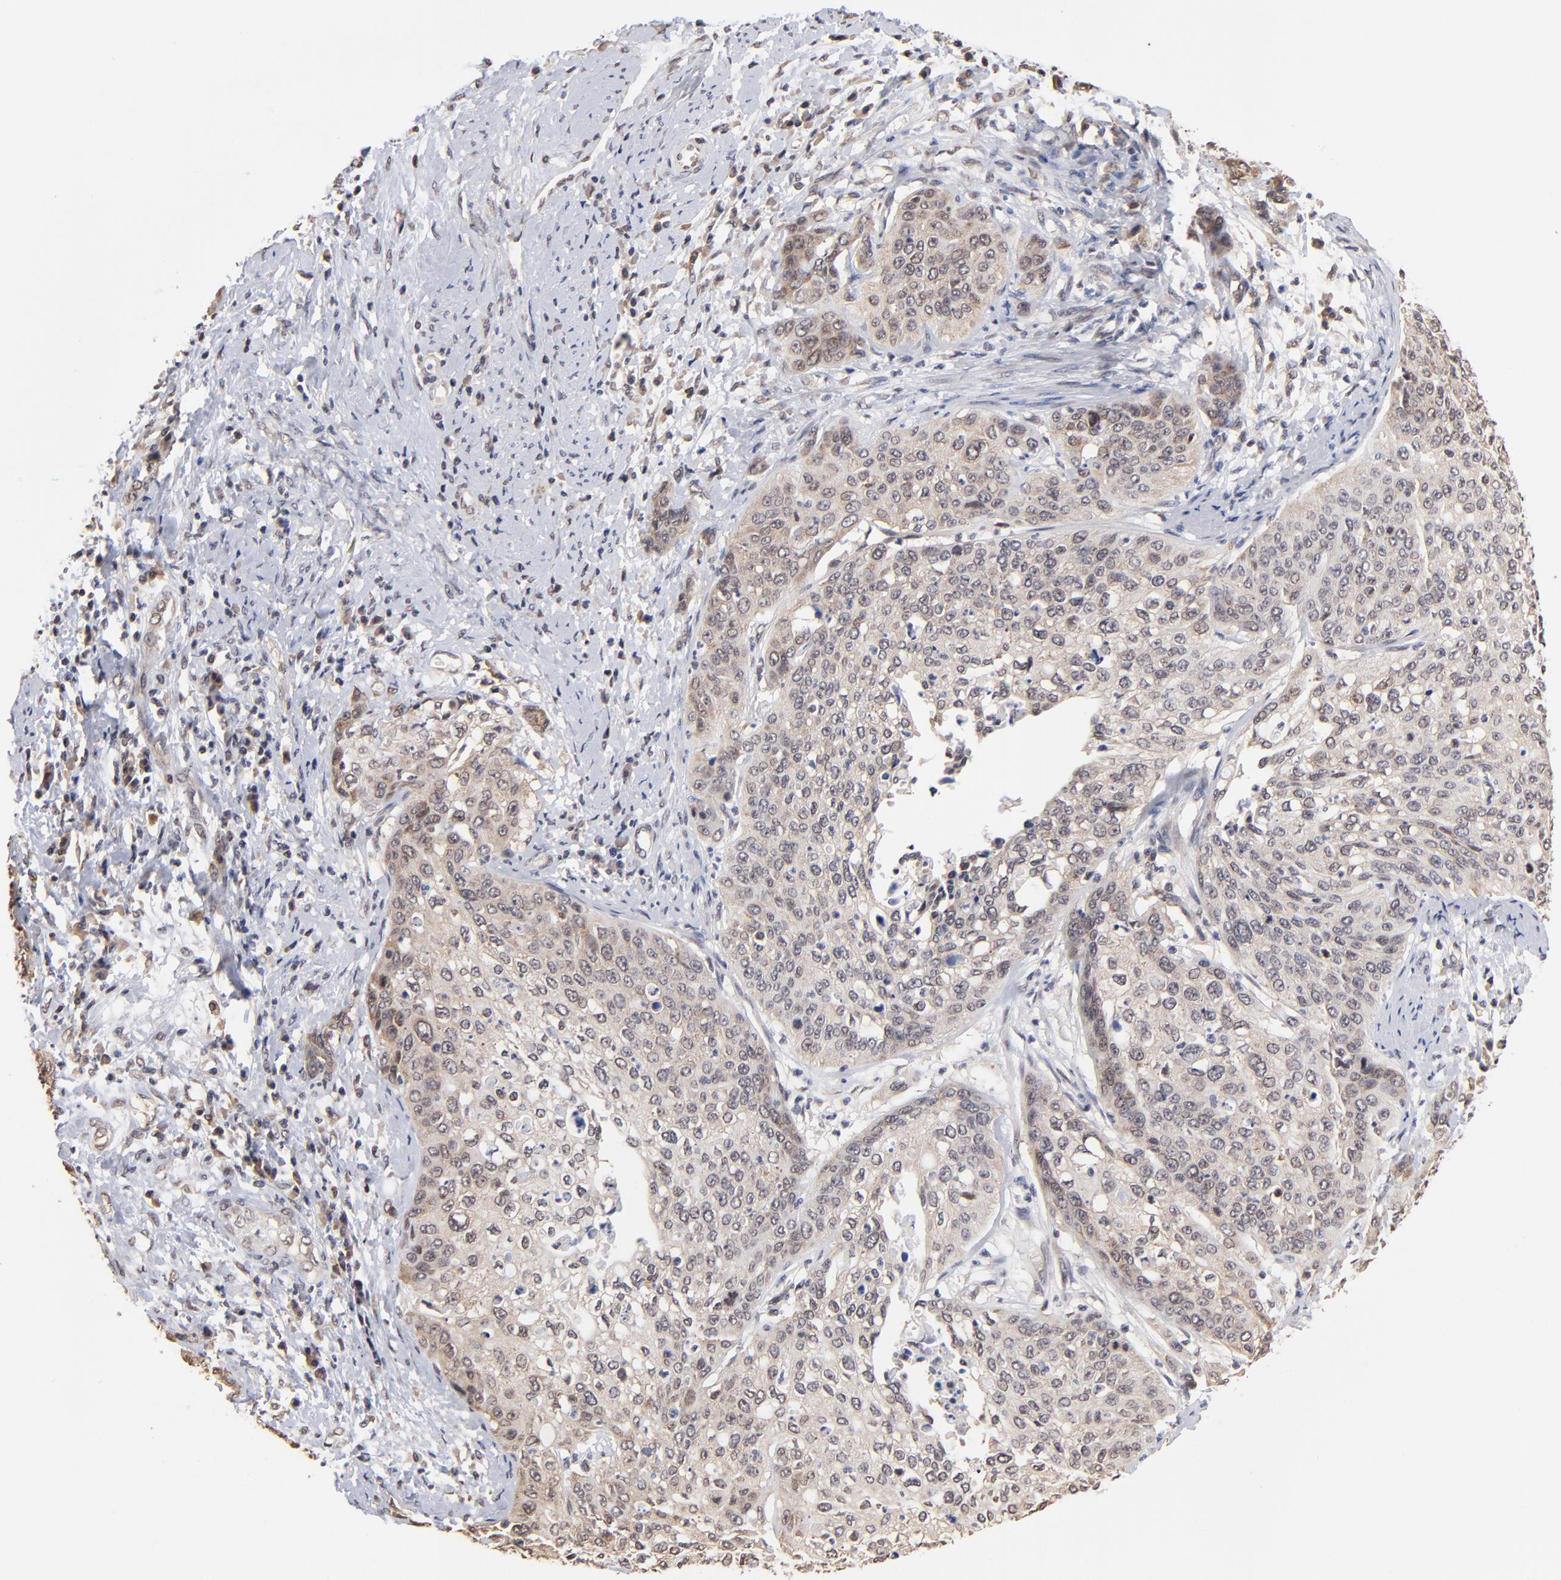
{"staining": {"intensity": "weak", "quantity": ">75%", "location": "cytoplasmic/membranous"}, "tissue": "cervical cancer", "cell_type": "Tumor cells", "image_type": "cancer", "snomed": [{"axis": "morphology", "description": "Squamous cell carcinoma, NOS"}, {"axis": "topography", "description": "Cervix"}], "caption": "Immunohistochemical staining of human cervical cancer (squamous cell carcinoma) reveals weak cytoplasmic/membranous protein staining in approximately >75% of tumor cells.", "gene": "BRPF1", "patient": {"sex": "female", "age": 41}}